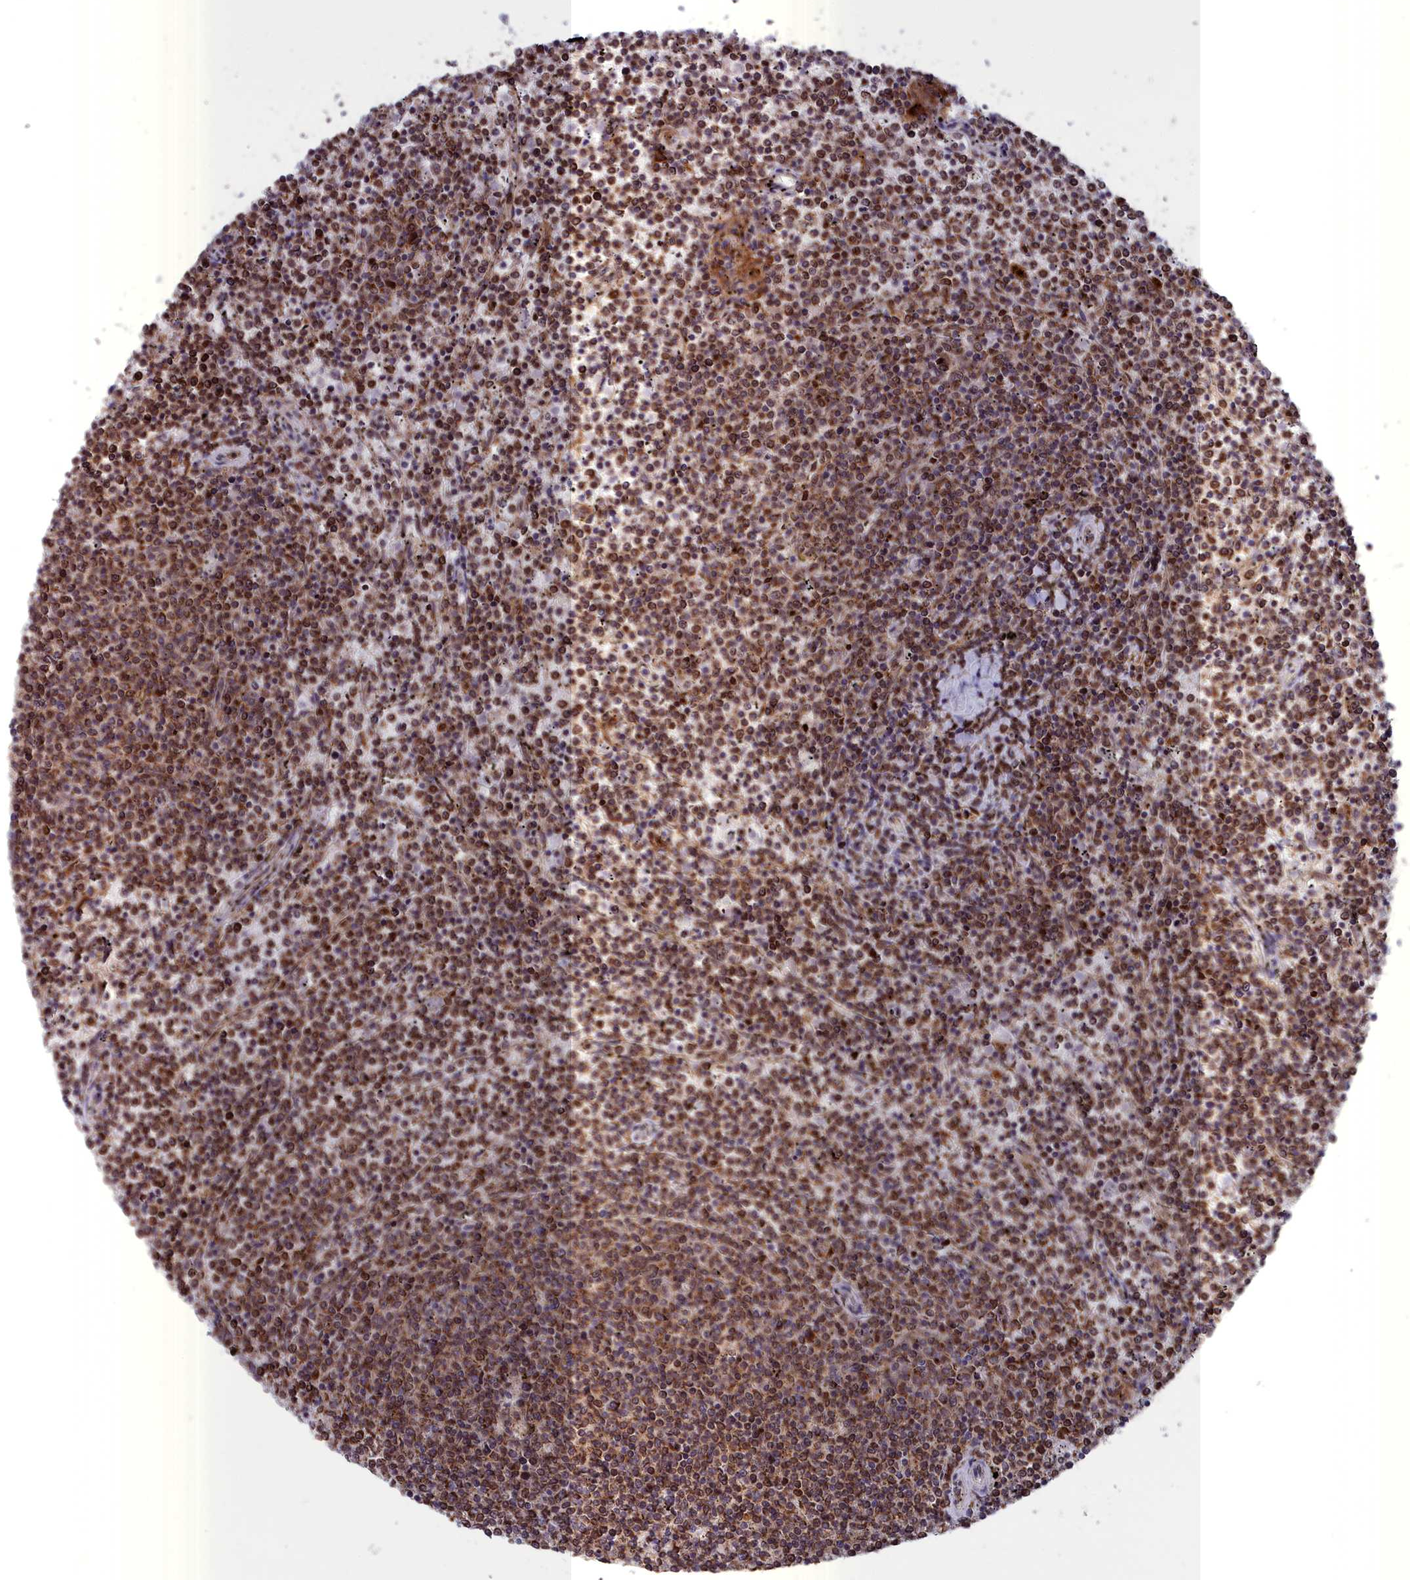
{"staining": {"intensity": "moderate", "quantity": ">75%", "location": "cytoplasmic/membranous"}, "tissue": "lymphoma", "cell_type": "Tumor cells", "image_type": "cancer", "snomed": [{"axis": "morphology", "description": "Malignant lymphoma, non-Hodgkin's type, Low grade"}, {"axis": "topography", "description": "Spleen"}], "caption": "Low-grade malignant lymphoma, non-Hodgkin's type stained with DAB immunohistochemistry displays medium levels of moderate cytoplasmic/membranous expression in approximately >75% of tumor cells. The staining is performed using DAB (3,3'-diaminobenzidine) brown chromogen to label protein expression. The nuclei are counter-stained blue using hematoxylin.", "gene": "TIMM44", "patient": {"sex": "female", "age": 50}}